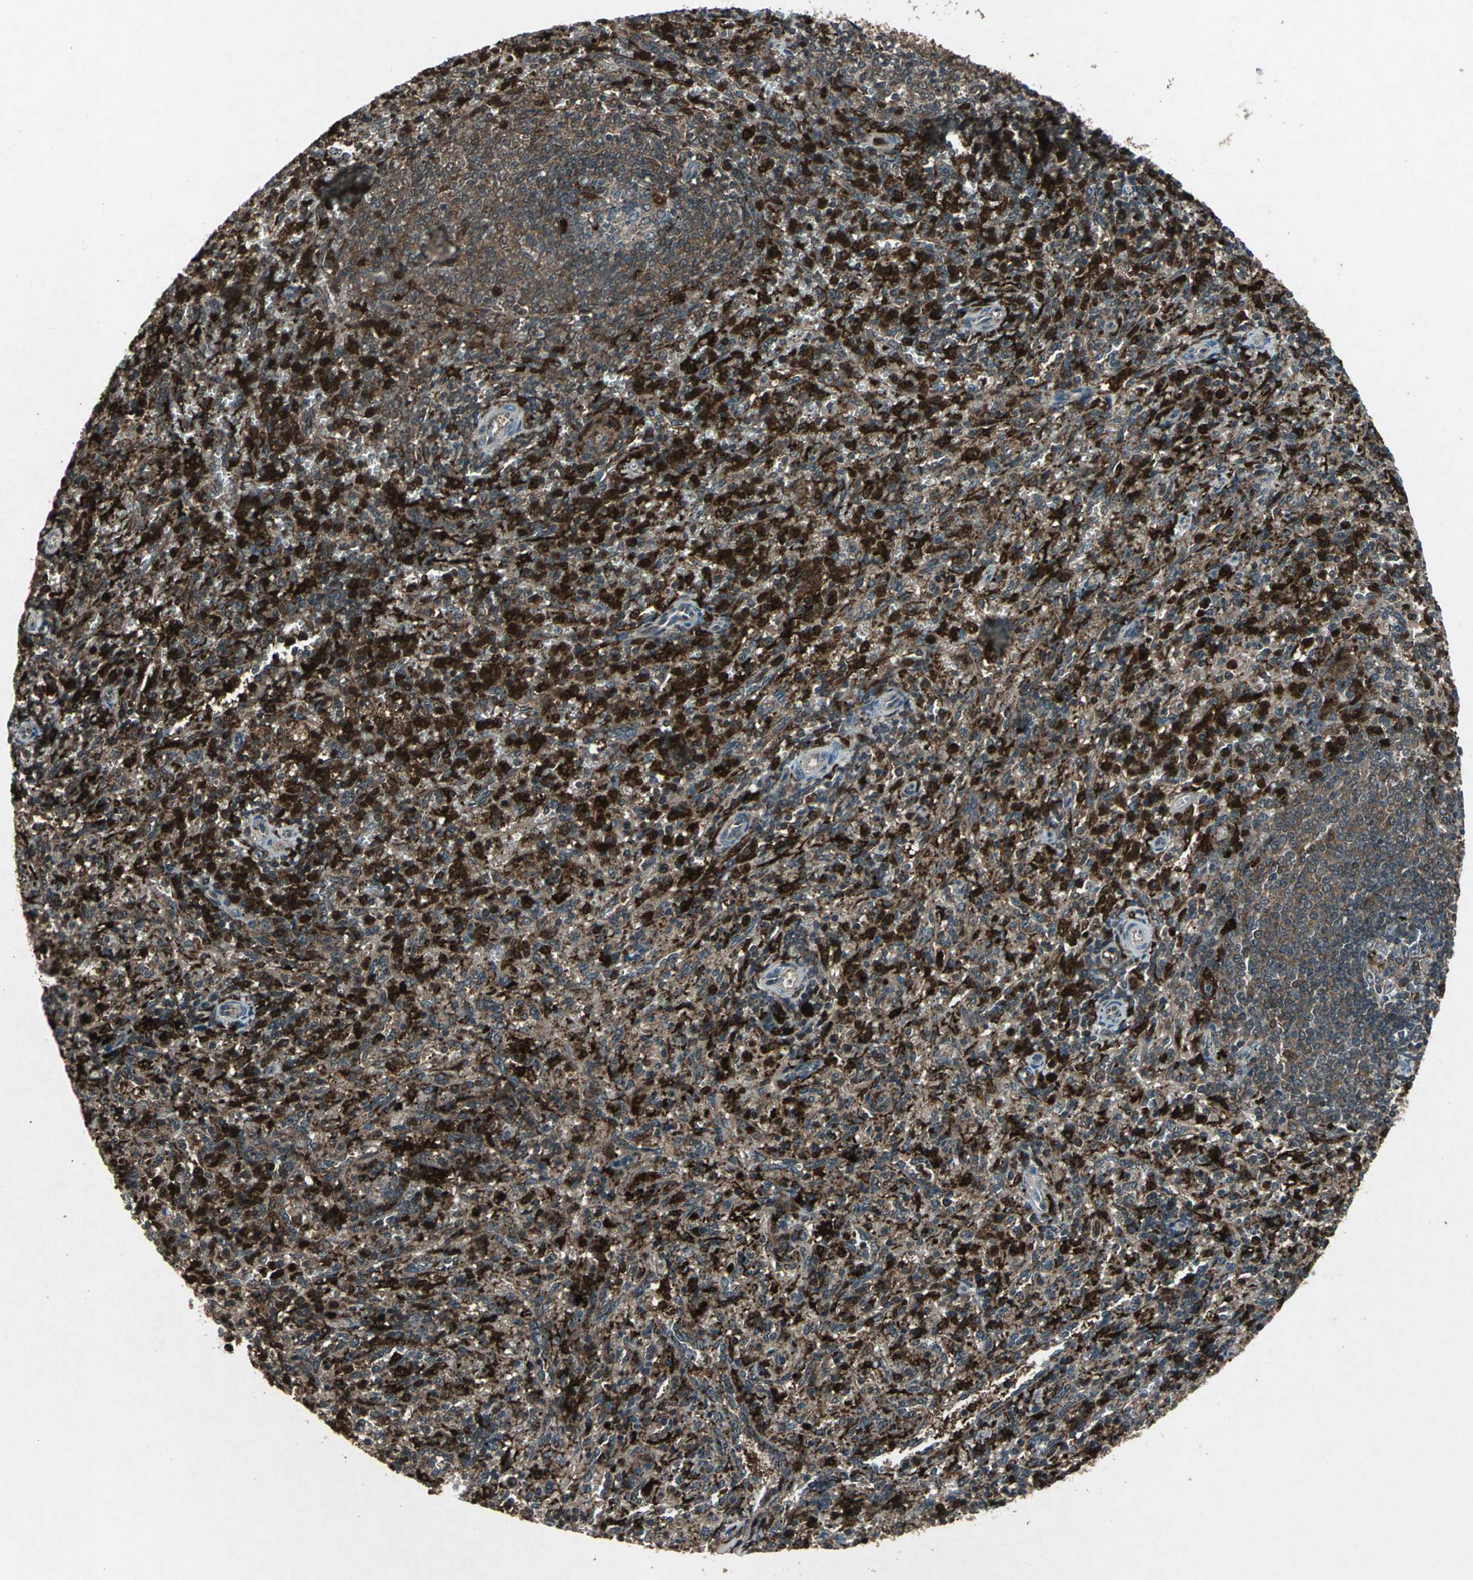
{"staining": {"intensity": "strong", "quantity": ">75%", "location": "cytoplasmic/membranous,nuclear"}, "tissue": "spleen", "cell_type": "Cells in red pulp", "image_type": "normal", "snomed": [{"axis": "morphology", "description": "Normal tissue, NOS"}, {"axis": "topography", "description": "Spleen"}], "caption": "Protein expression analysis of normal spleen displays strong cytoplasmic/membranous,nuclear staining in approximately >75% of cells in red pulp.", "gene": "PYCARD", "patient": {"sex": "female", "age": 10}}